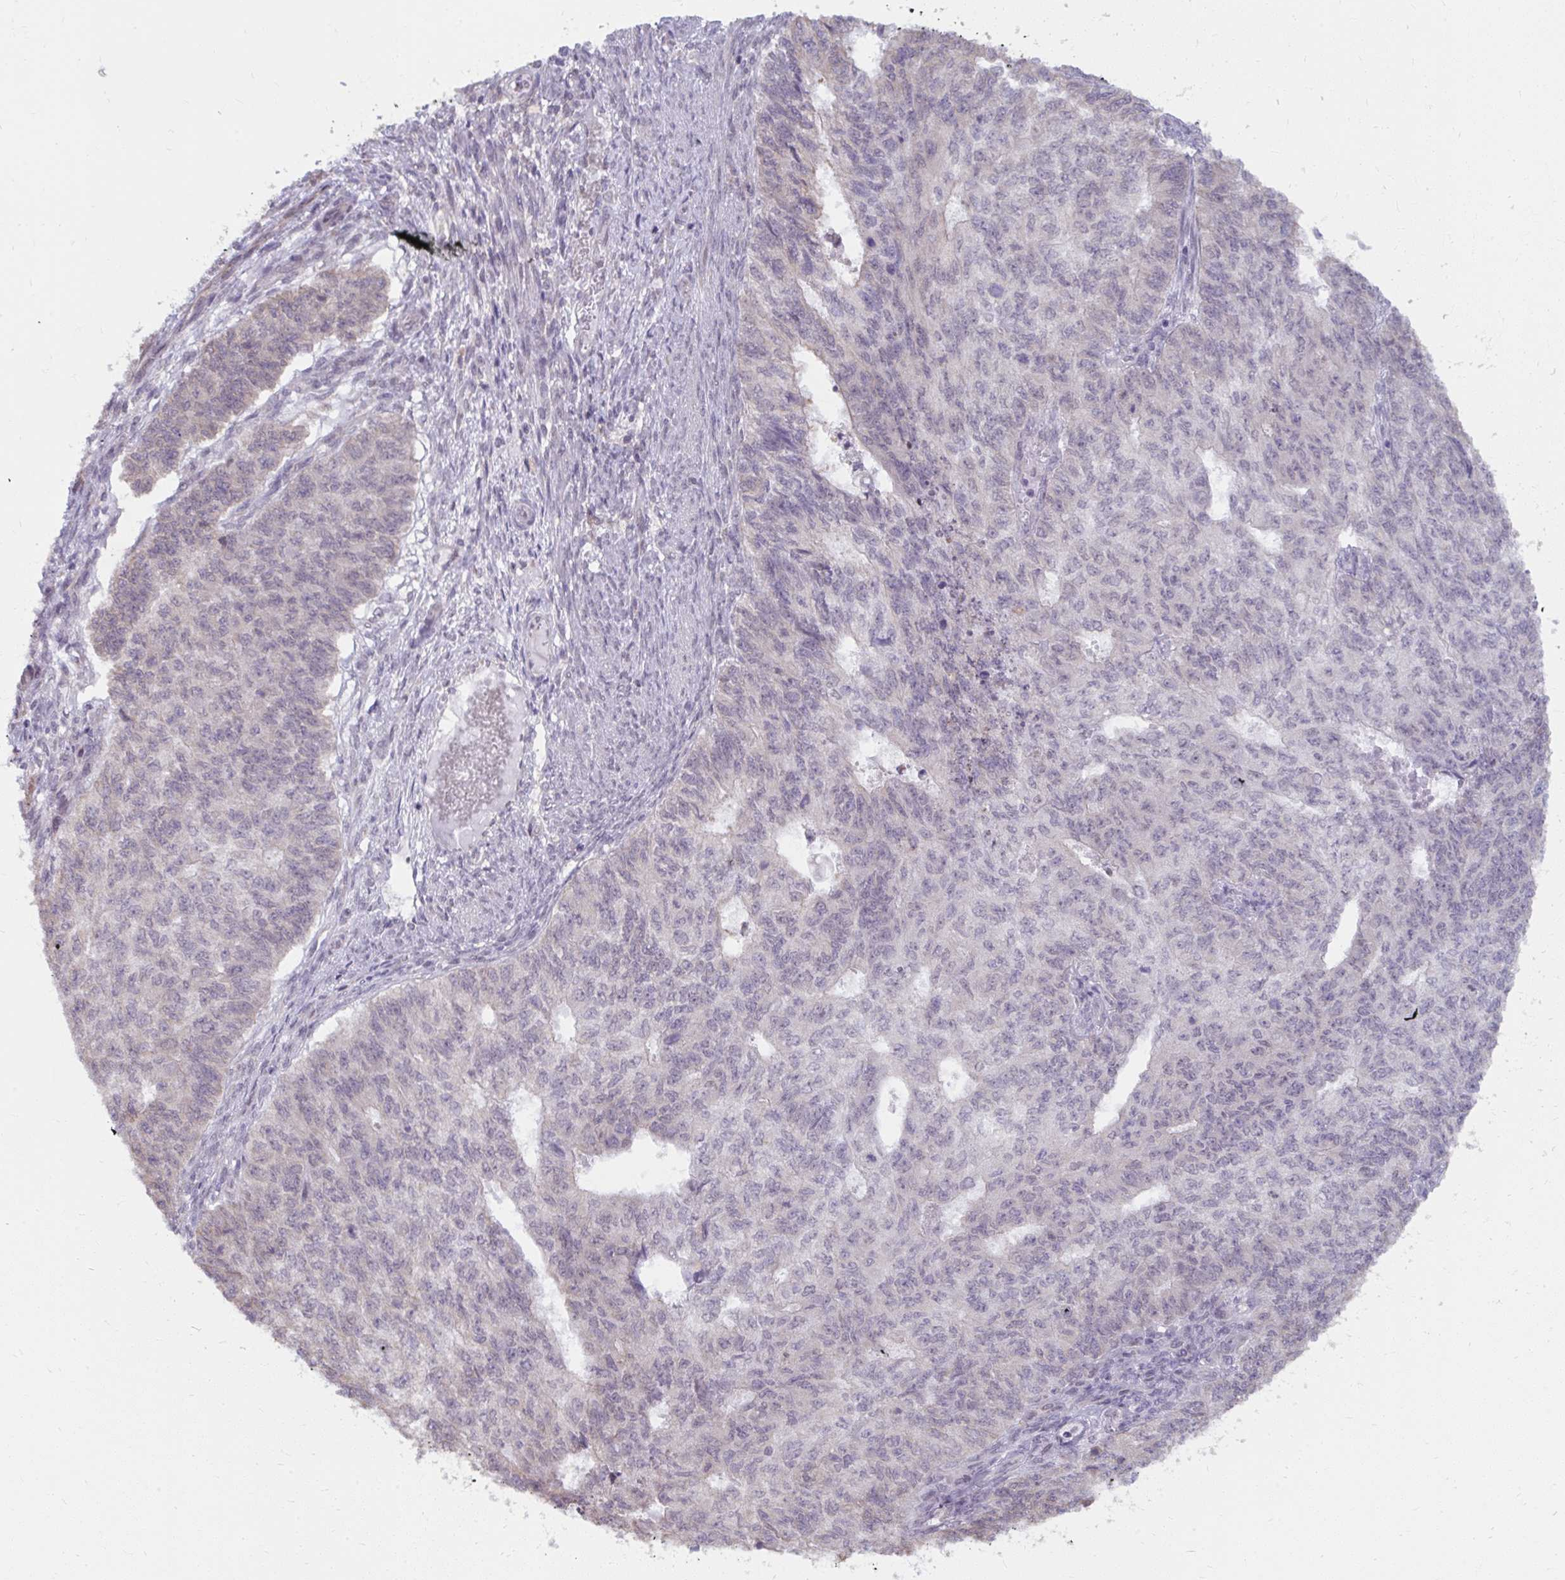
{"staining": {"intensity": "negative", "quantity": "none", "location": "none"}, "tissue": "endometrial cancer", "cell_type": "Tumor cells", "image_type": "cancer", "snomed": [{"axis": "morphology", "description": "Adenocarcinoma, NOS"}, {"axis": "topography", "description": "Endometrium"}], "caption": "Immunohistochemistry of adenocarcinoma (endometrial) reveals no positivity in tumor cells.", "gene": "NMNAT1", "patient": {"sex": "female", "age": 32}}